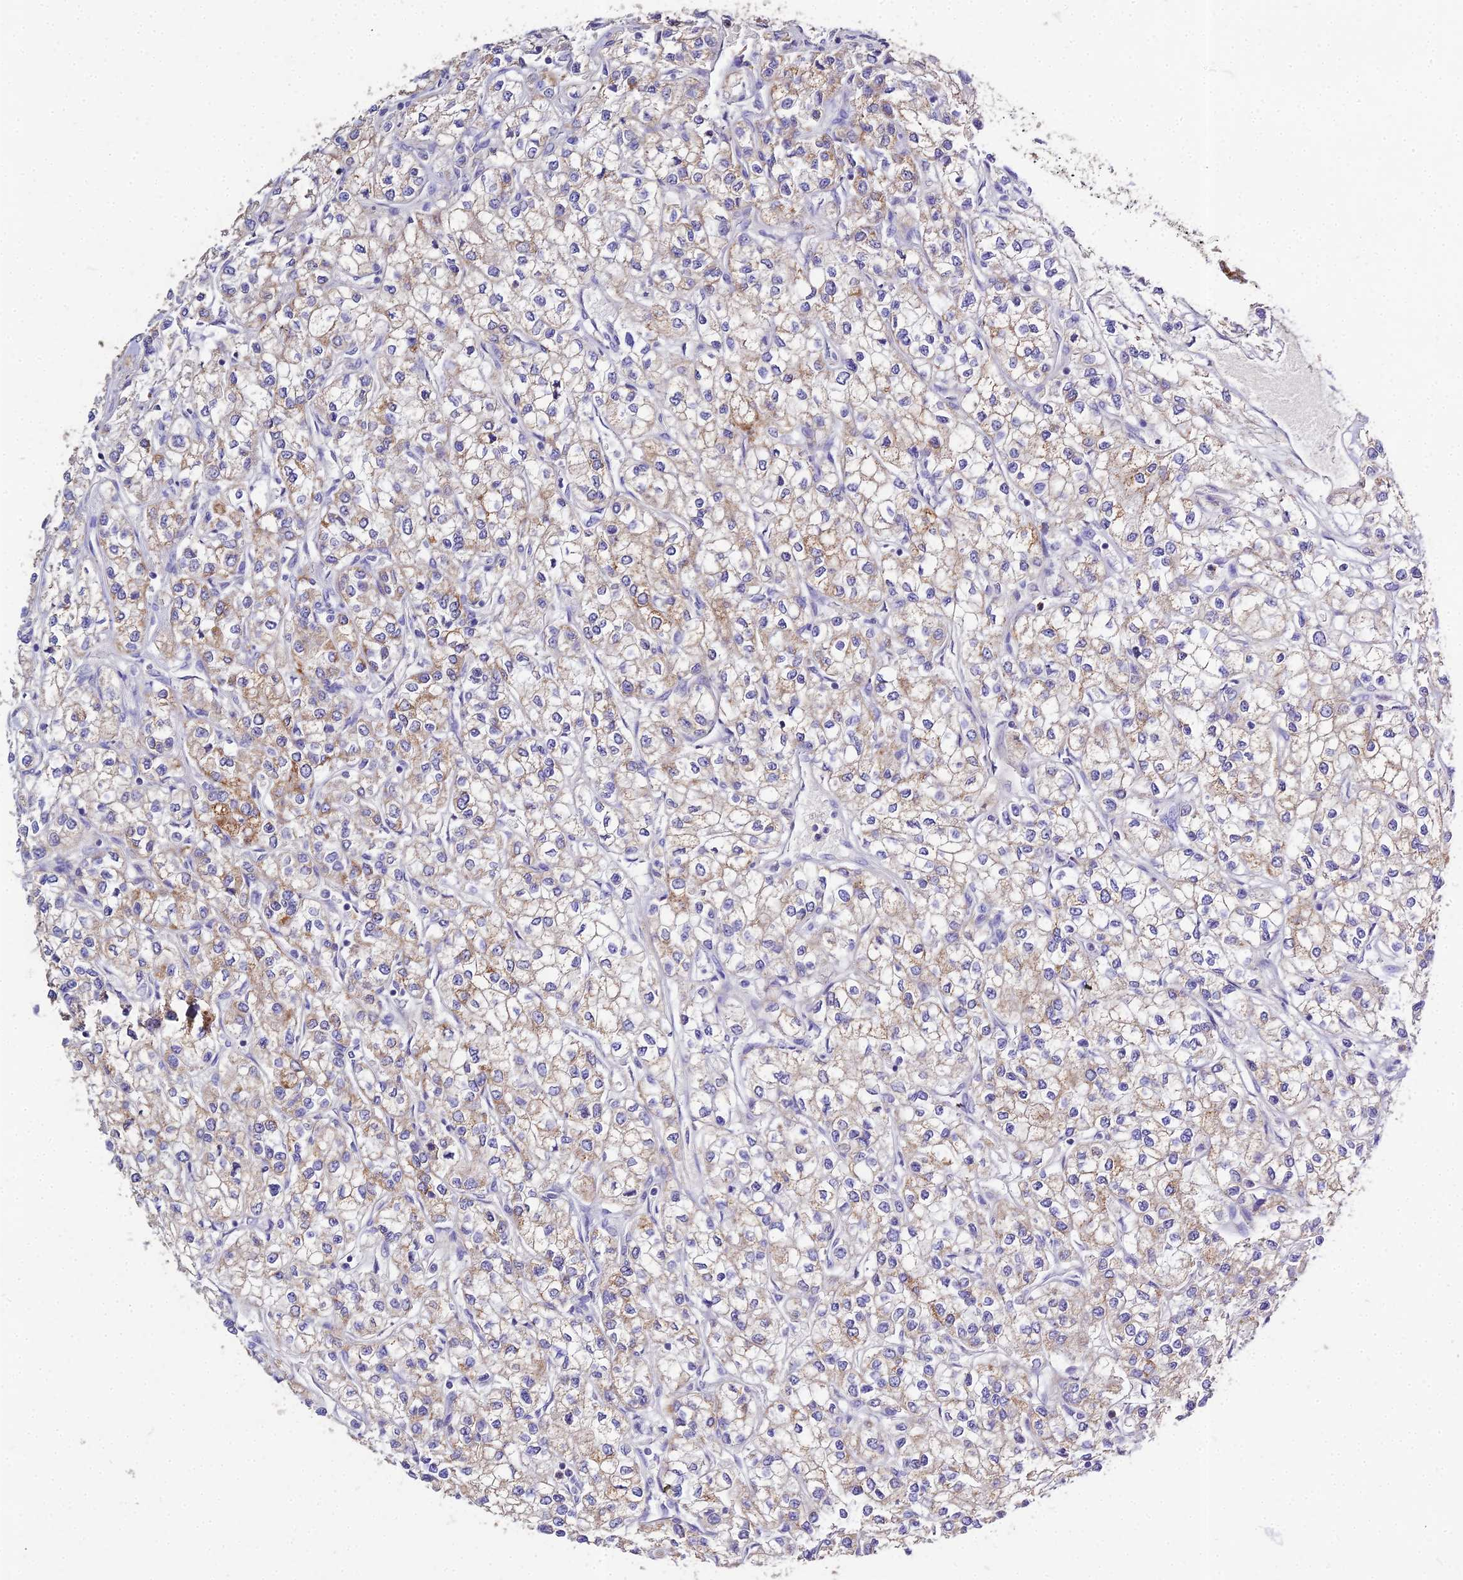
{"staining": {"intensity": "weak", "quantity": ">75%", "location": "cytoplasmic/membranous"}, "tissue": "renal cancer", "cell_type": "Tumor cells", "image_type": "cancer", "snomed": [{"axis": "morphology", "description": "Adenocarcinoma, NOS"}, {"axis": "topography", "description": "Kidney"}], "caption": "Human renal cancer stained for a protein (brown) shows weak cytoplasmic/membranous positive positivity in approximately >75% of tumor cells.", "gene": "GLYAT", "patient": {"sex": "male", "age": 80}}